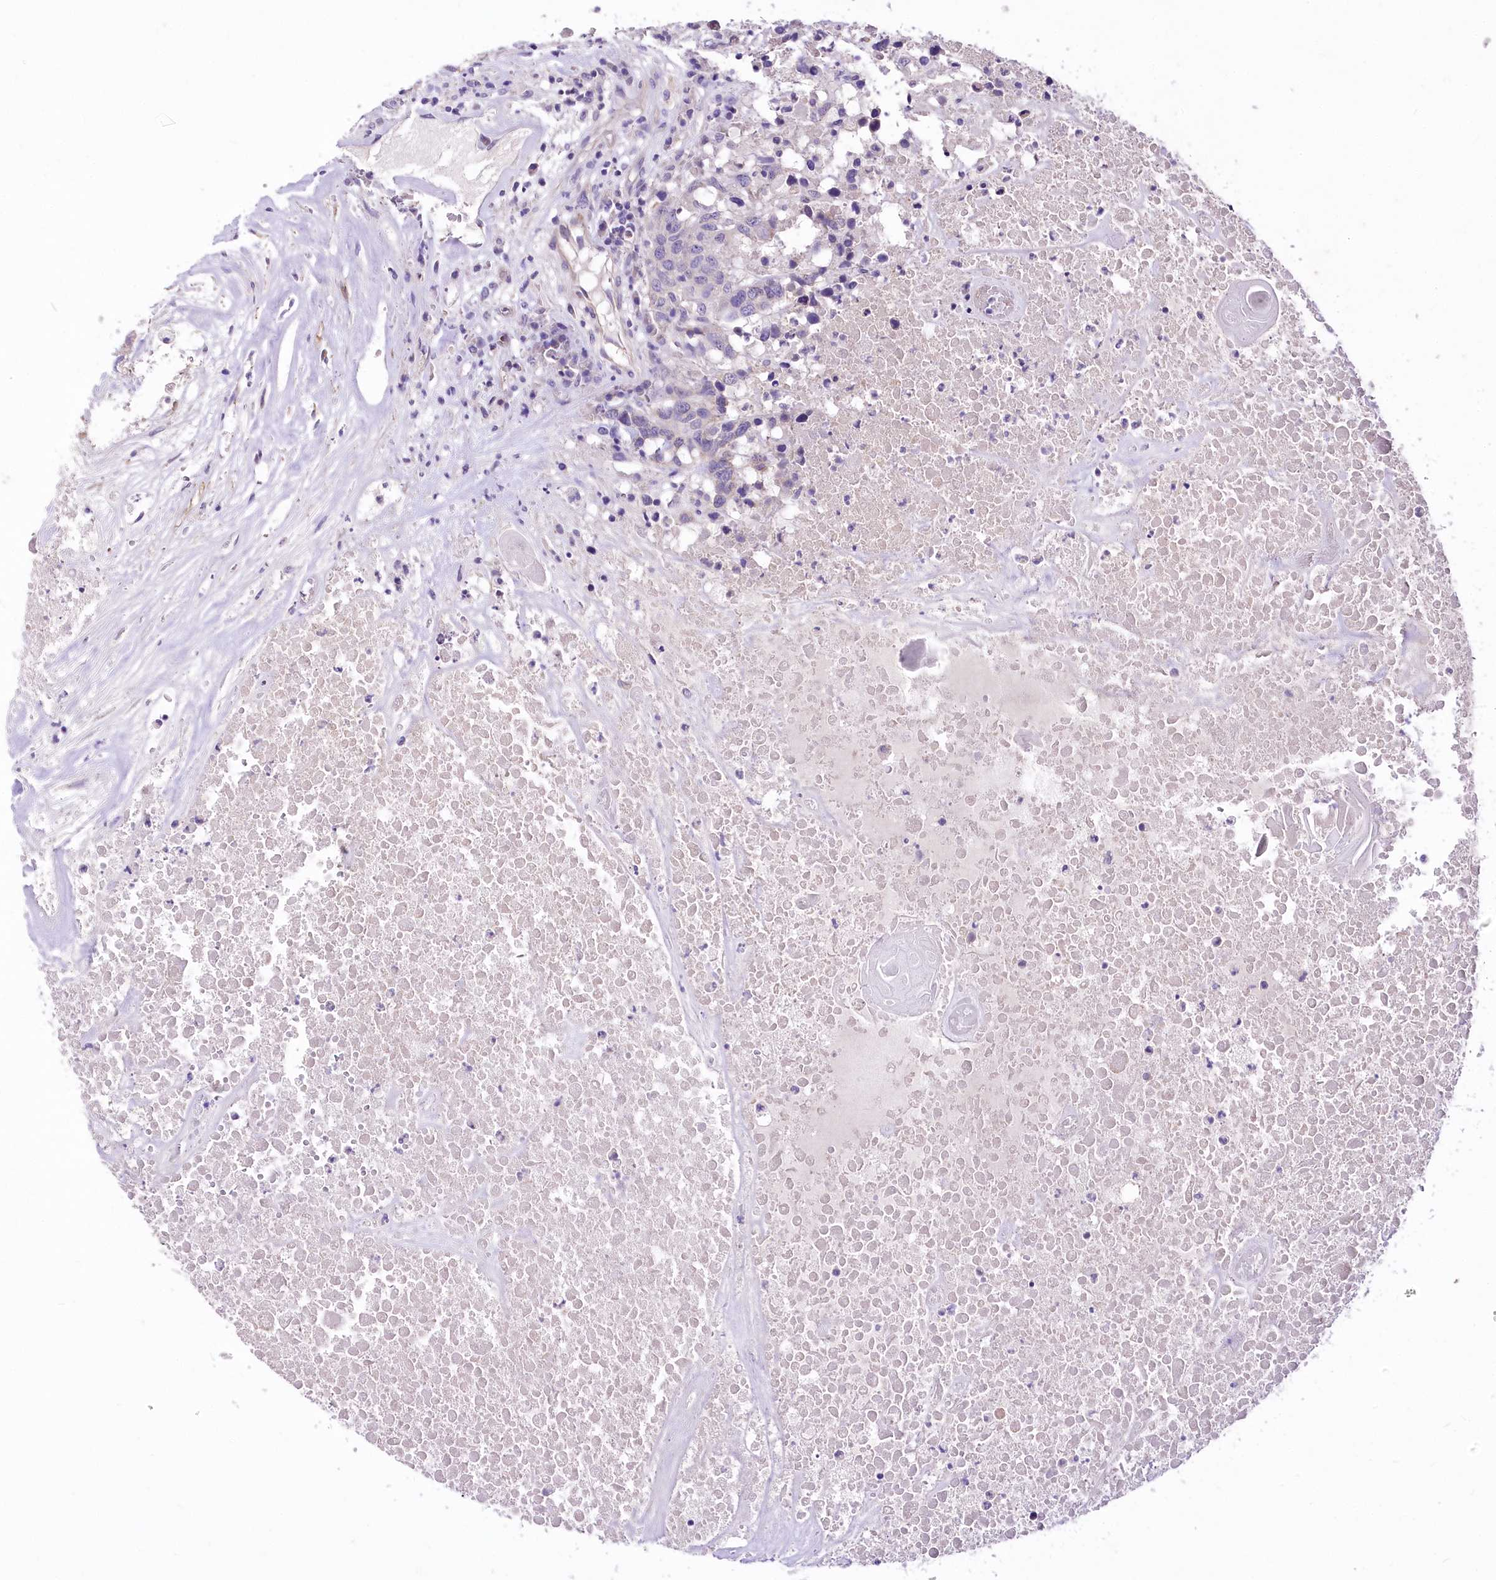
{"staining": {"intensity": "negative", "quantity": "none", "location": "none"}, "tissue": "head and neck cancer", "cell_type": "Tumor cells", "image_type": "cancer", "snomed": [{"axis": "morphology", "description": "Squamous cell carcinoma, NOS"}, {"axis": "topography", "description": "Head-Neck"}], "caption": "Head and neck cancer (squamous cell carcinoma) was stained to show a protein in brown. There is no significant staining in tumor cells.", "gene": "RDH16", "patient": {"sex": "male", "age": 66}}